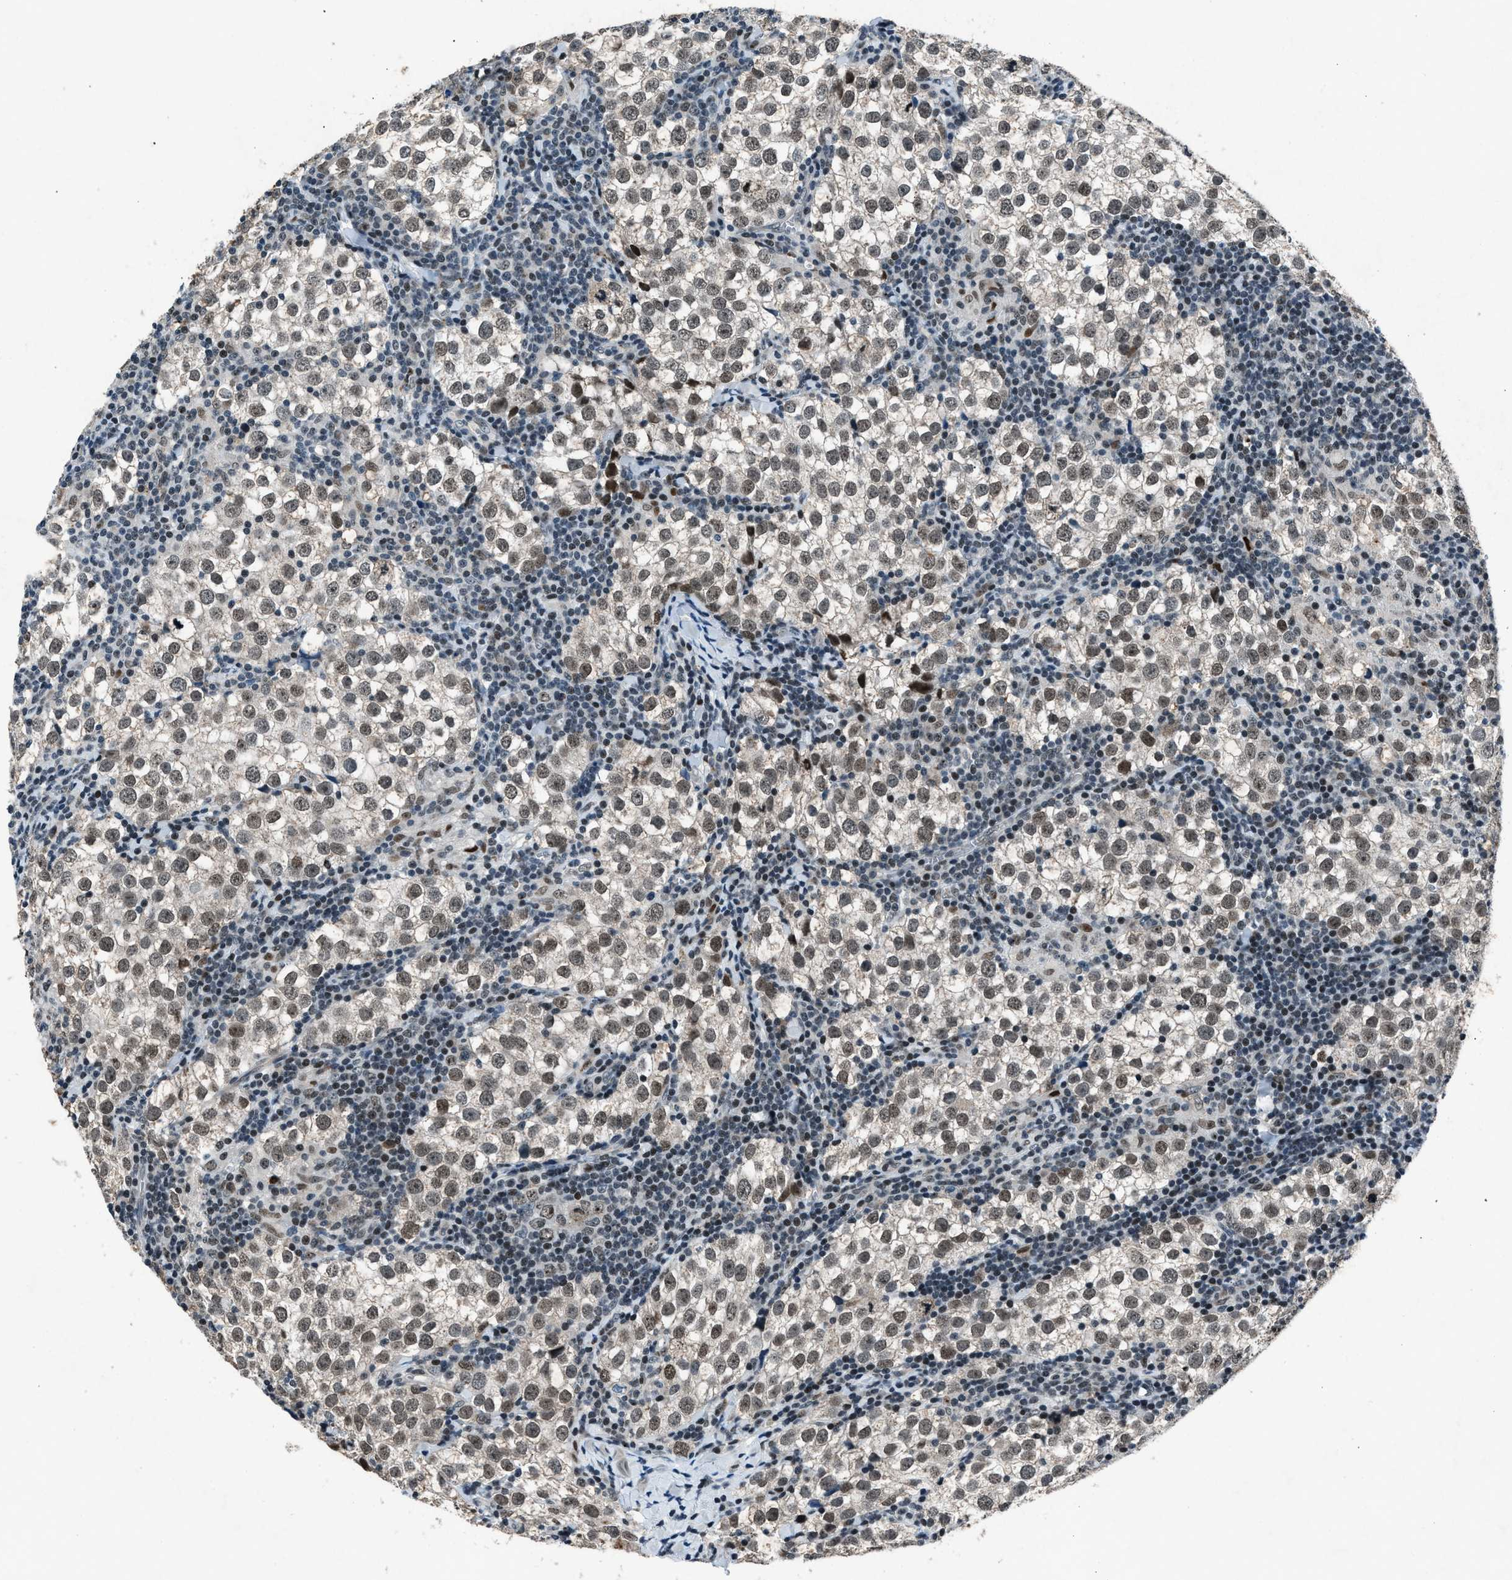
{"staining": {"intensity": "moderate", "quantity": ">75%", "location": "nuclear"}, "tissue": "testis cancer", "cell_type": "Tumor cells", "image_type": "cancer", "snomed": [{"axis": "morphology", "description": "Seminoma, NOS"}, {"axis": "morphology", "description": "Carcinoma, Embryonal, NOS"}, {"axis": "topography", "description": "Testis"}], "caption": "About >75% of tumor cells in human seminoma (testis) exhibit moderate nuclear protein positivity as visualized by brown immunohistochemical staining.", "gene": "ADCY1", "patient": {"sex": "male", "age": 36}}